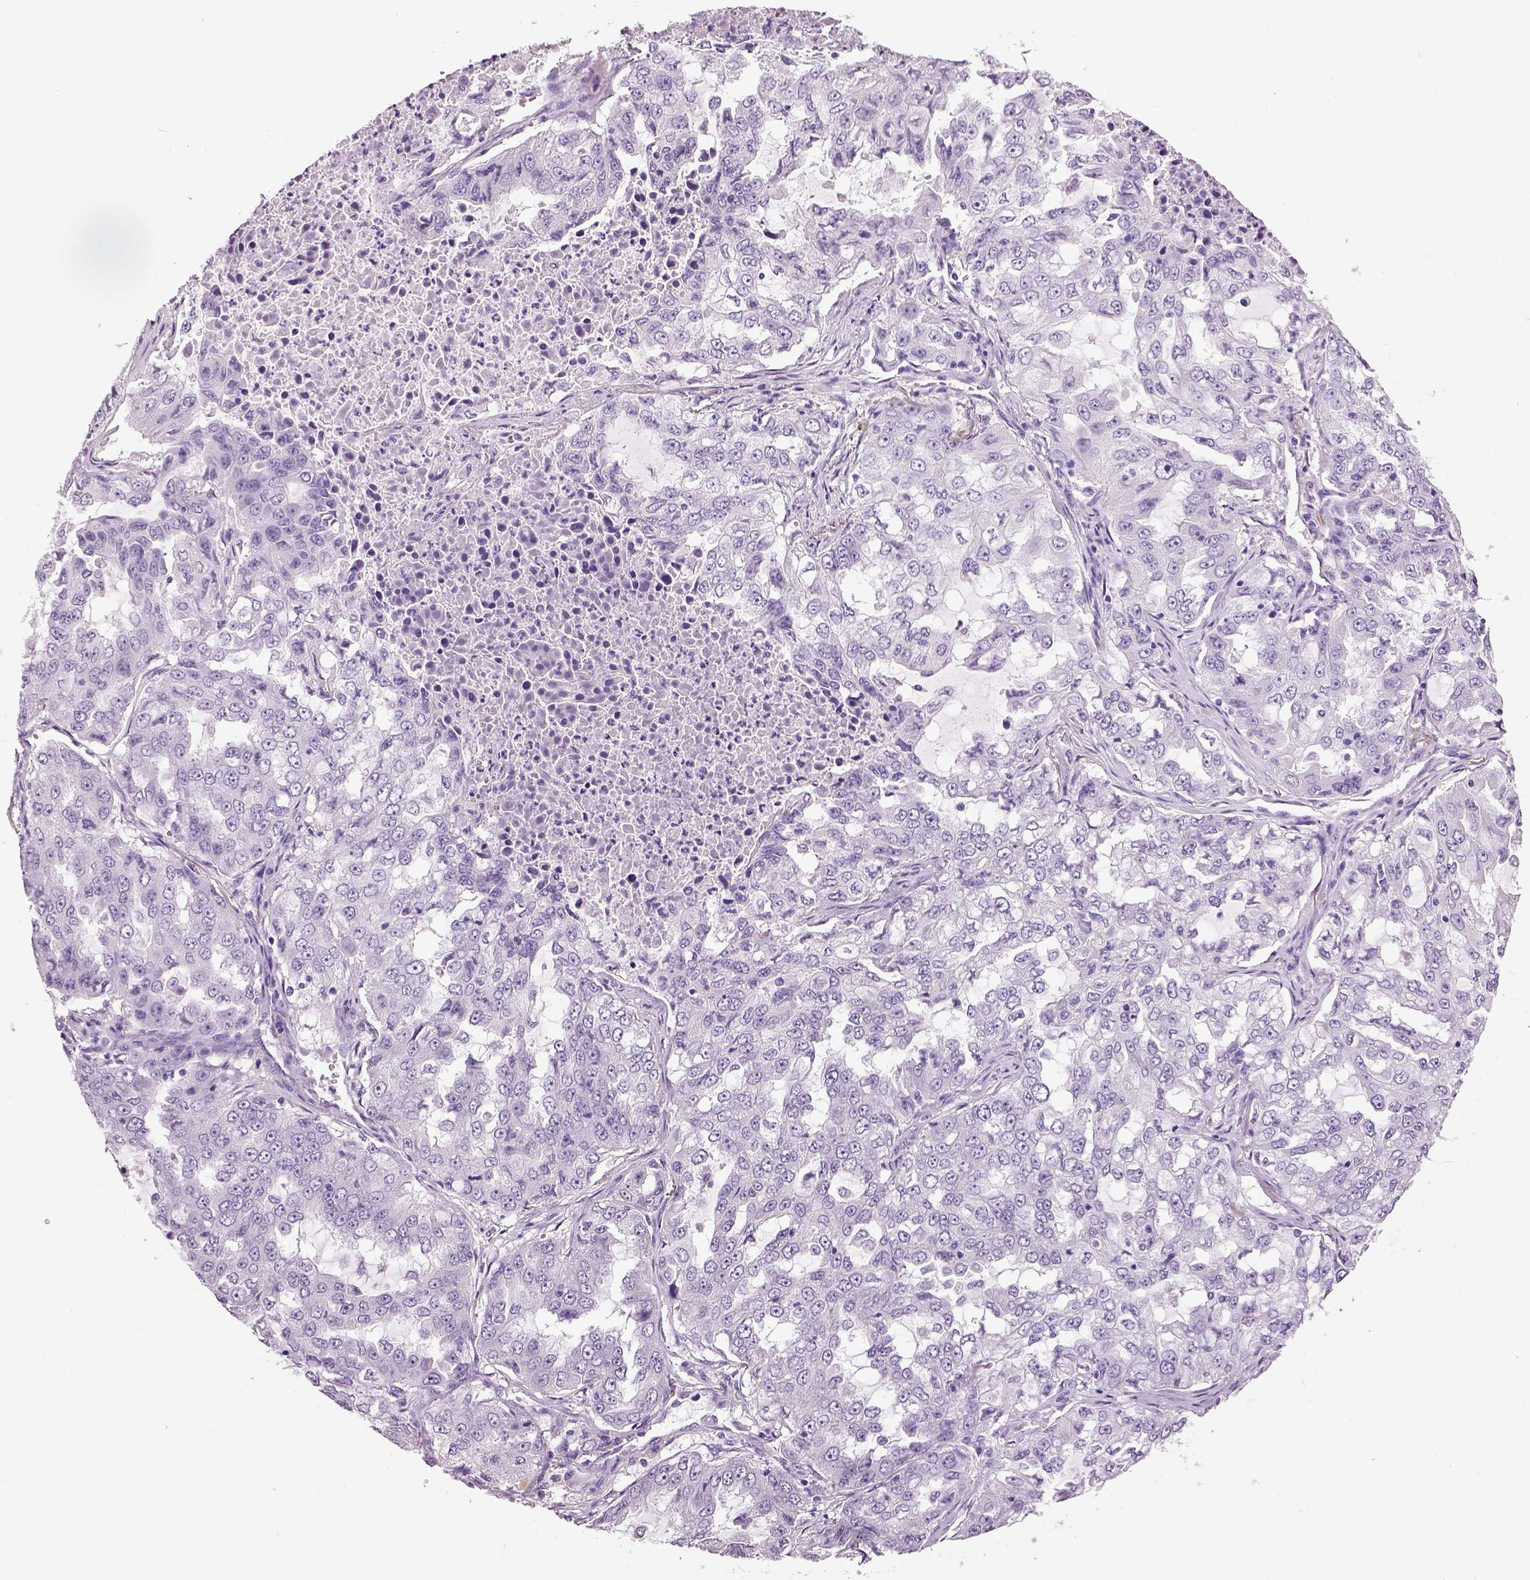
{"staining": {"intensity": "negative", "quantity": "none", "location": "none"}, "tissue": "lung cancer", "cell_type": "Tumor cells", "image_type": "cancer", "snomed": [{"axis": "morphology", "description": "Adenocarcinoma, NOS"}, {"axis": "topography", "description": "Lung"}], "caption": "The immunohistochemistry (IHC) micrograph has no significant staining in tumor cells of lung cancer tissue. Nuclei are stained in blue.", "gene": "NECAB2", "patient": {"sex": "female", "age": 61}}